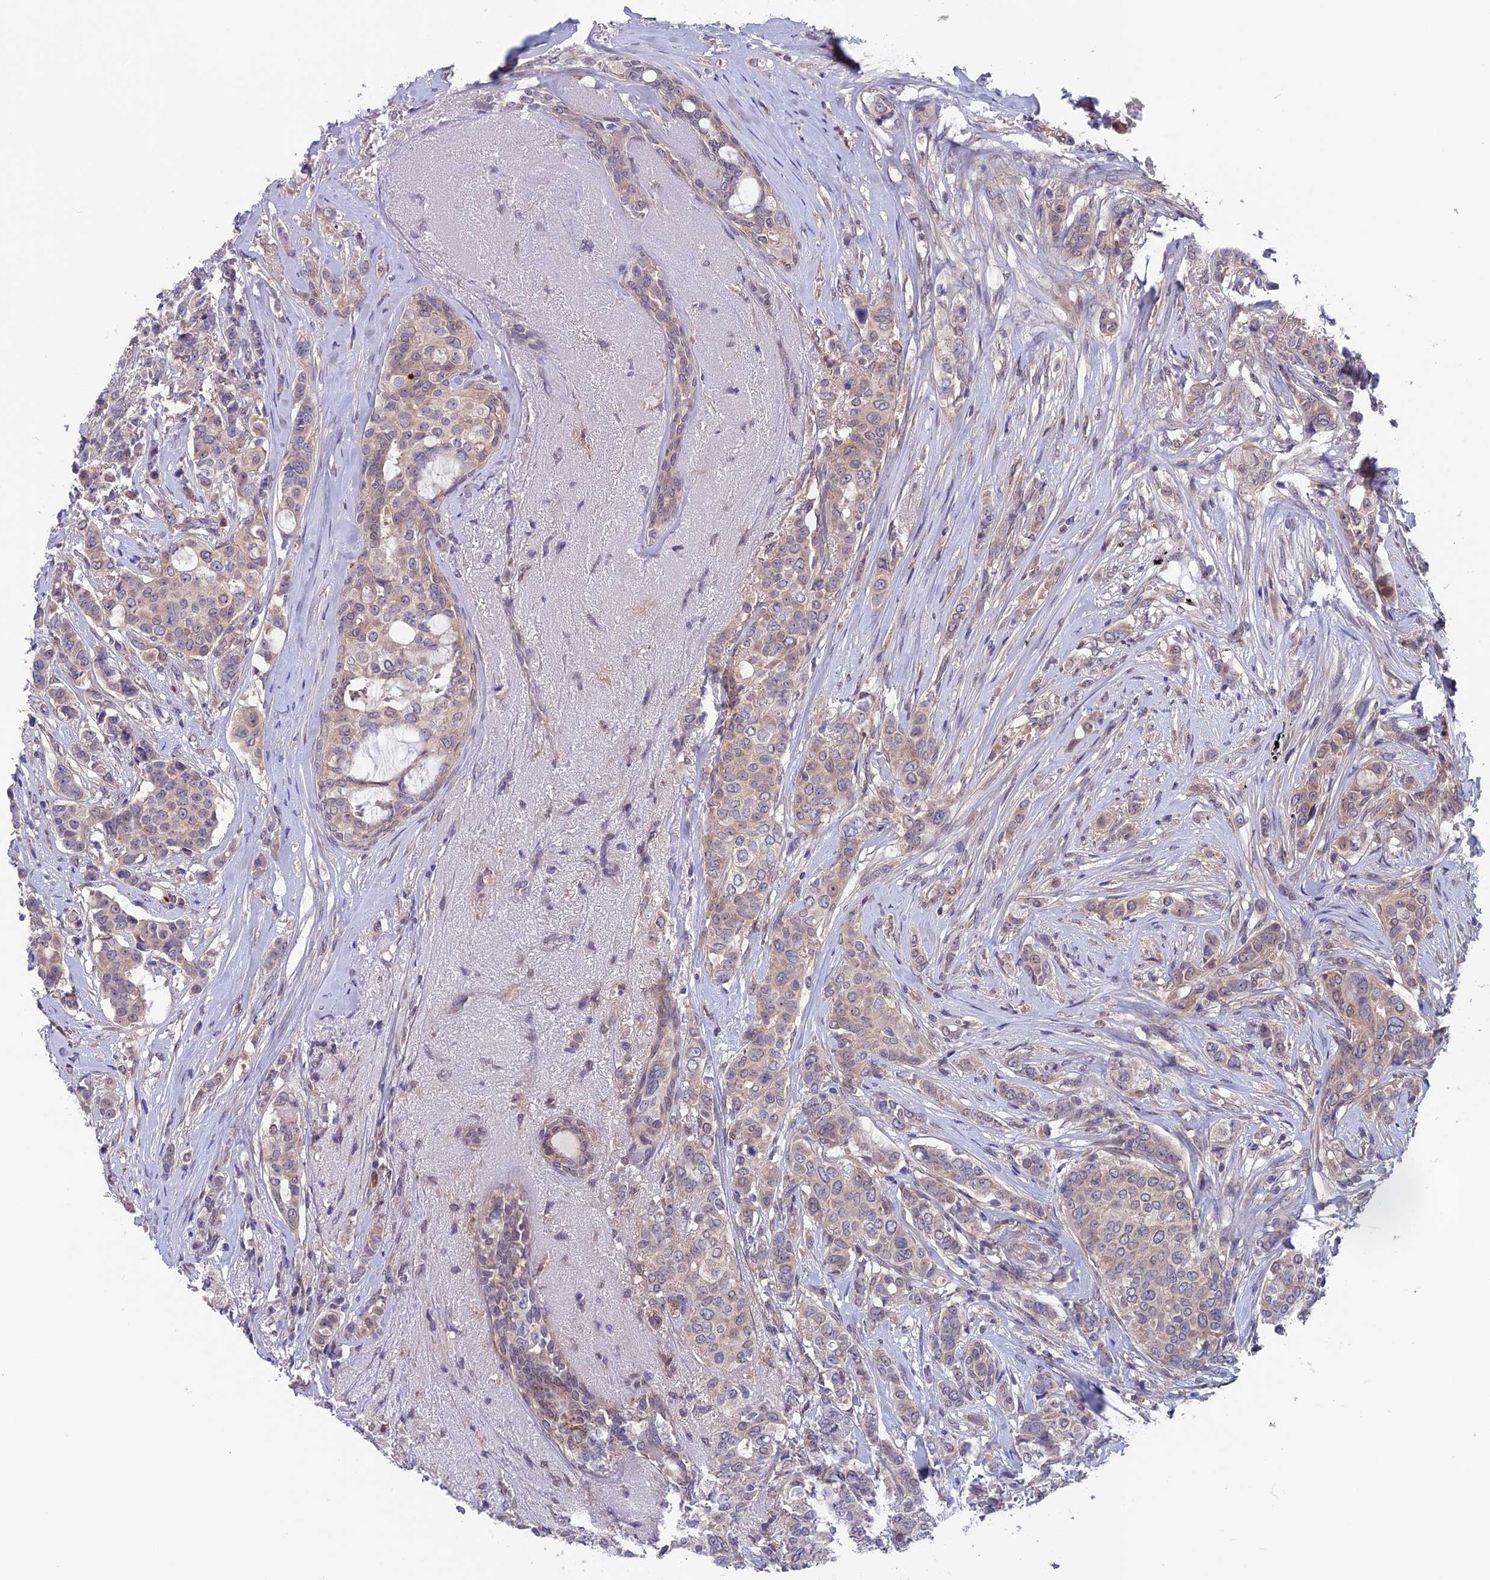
{"staining": {"intensity": "weak", "quantity": "25%-75%", "location": "cytoplasmic/membranous"}, "tissue": "breast cancer", "cell_type": "Tumor cells", "image_type": "cancer", "snomed": [{"axis": "morphology", "description": "Lobular carcinoma"}, {"axis": "topography", "description": "Breast"}], "caption": "Breast cancer (lobular carcinoma) stained for a protein exhibits weak cytoplasmic/membranous positivity in tumor cells.", "gene": "MAST2", "patient": {"sex": "female", "age": 51}}